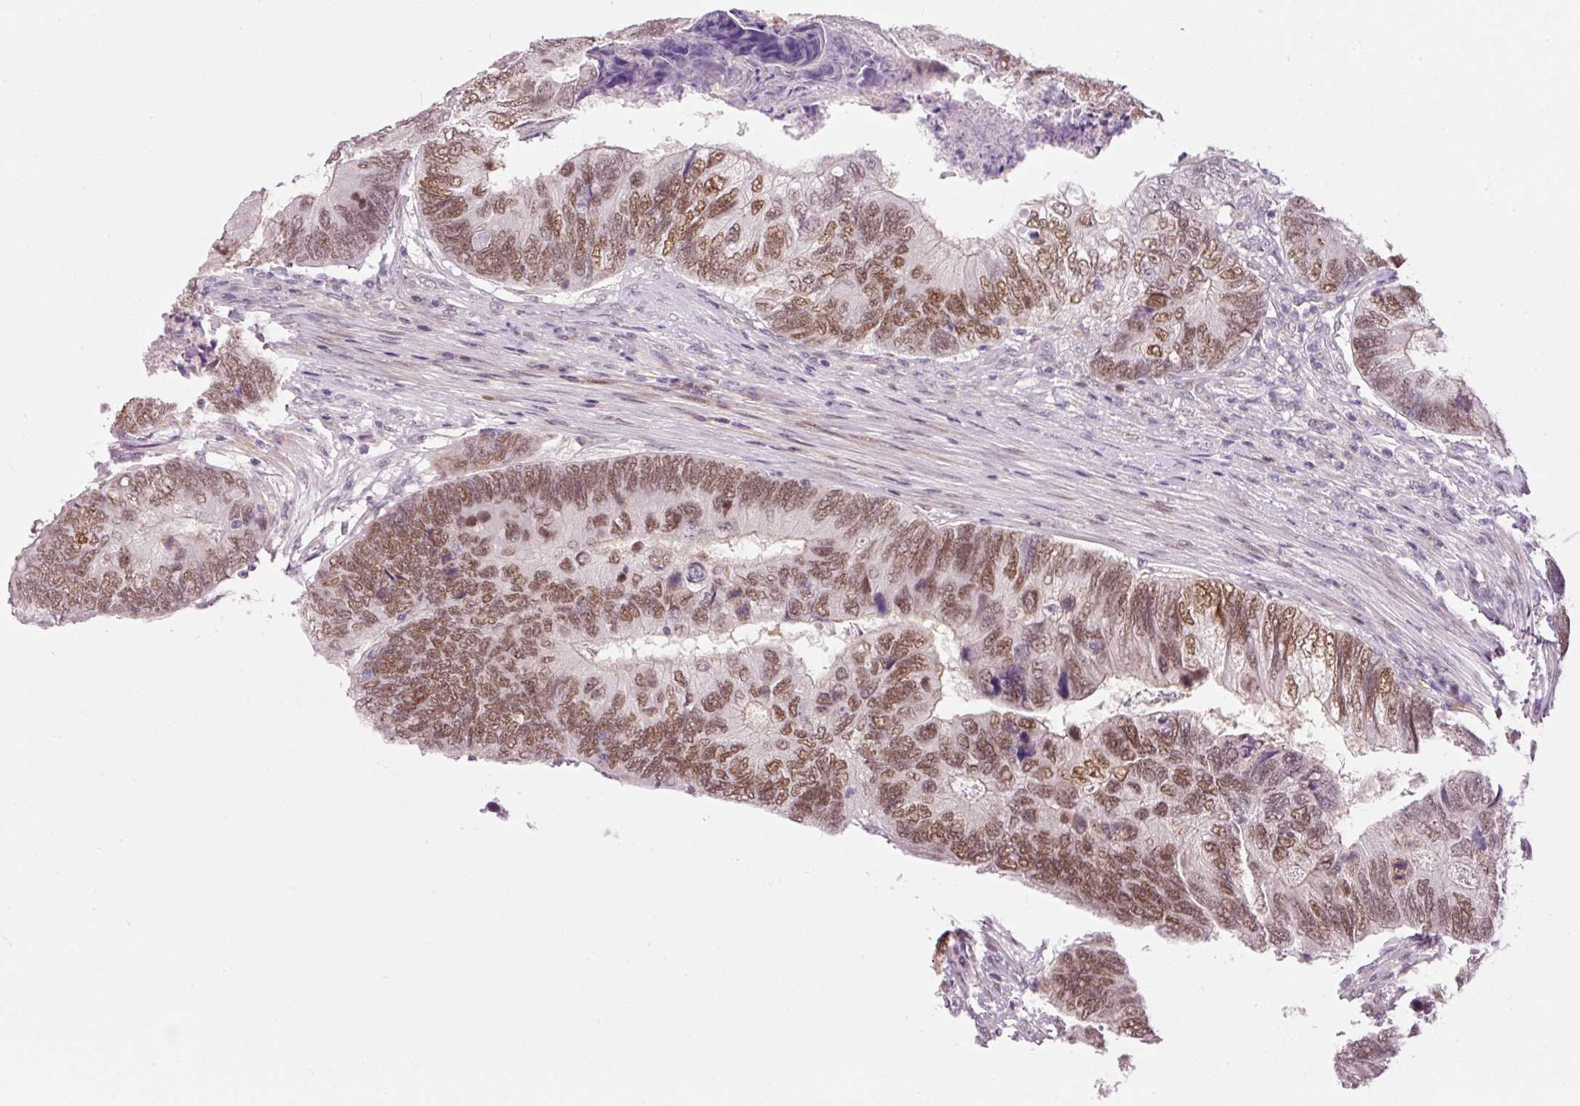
{"staining": {"intensity": "moderate", "quantity": ">75%", "location": "nuclear"}, "tissue": "colorectal cancer", "cell_type": "Tumor cells", "image_type": "cancer", "snomed": [{"axis": "morphology", "description": "Adenocarcinoma, NOS"}, {"axis": "topography", "description": "Colon"}], "caption": "Colorectal cancer was stained to show a protein in brown. There is medium levels of moderate nuclear expression in approximately >75% of tumor cells.", "gene": "HNF1A", "patient": {"sex": "female", "age": 67}}